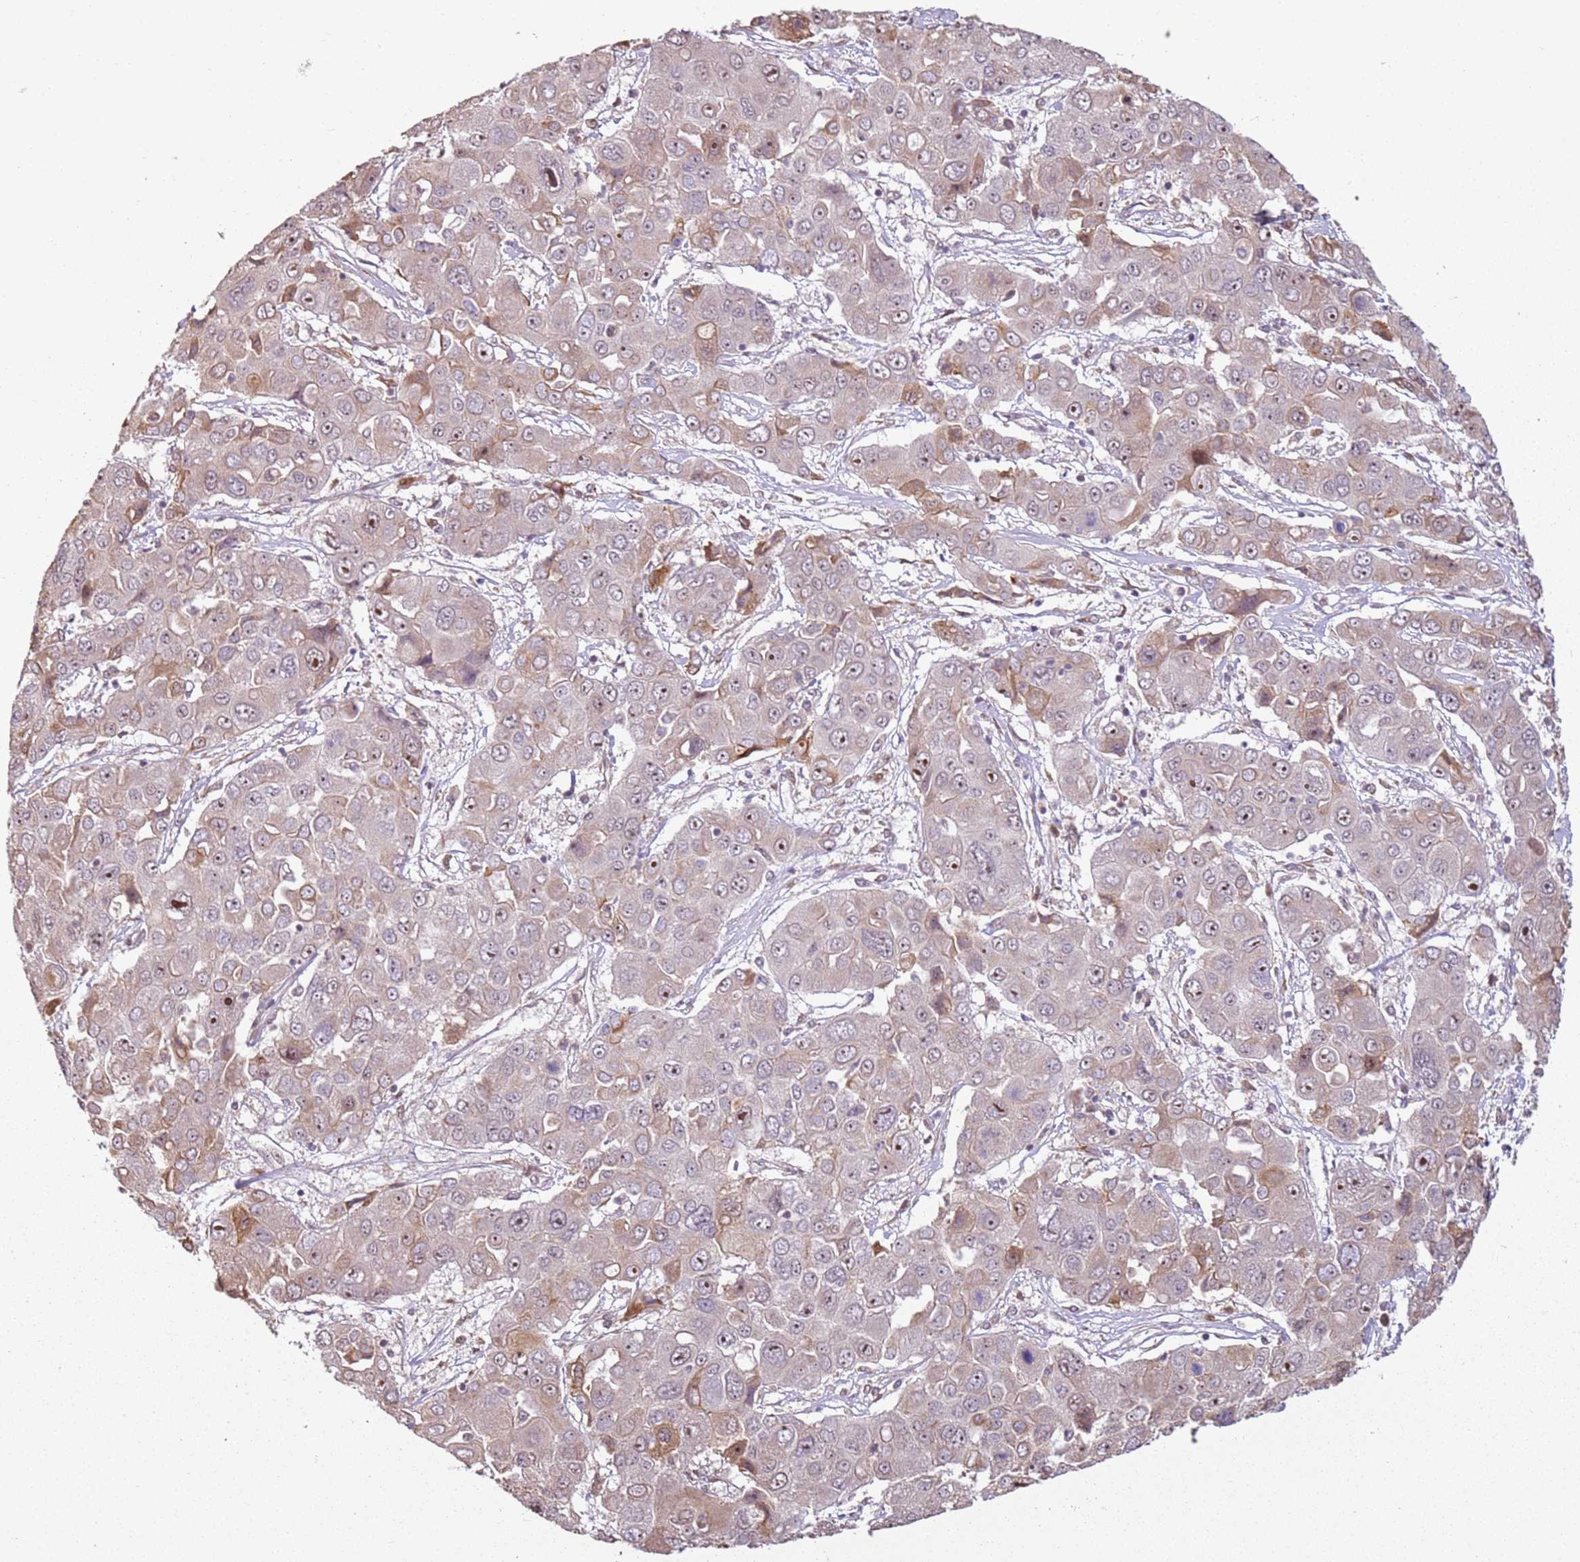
{"staining": {"intensity": "moderate", "quantity": ">75%", "location": "cytoplasmic/membranous,nuclear"}, "tissue": "liver cancer", "cell_type": "Tumor cells", "image_type": "cancer", "snomed": [{"axis": "morphology", "description": "Cholangiocarcinoma"}, {"axis": "topography", "description": "Liver"}], "caption": "A brown stain labels moderate cytoplasmic/membranous and nuclear expression of a protein in human liver cholangiocarcinoma tumor cells.", "gene": "CHURC1", "patient": {"sex": "male", "age": 67}}